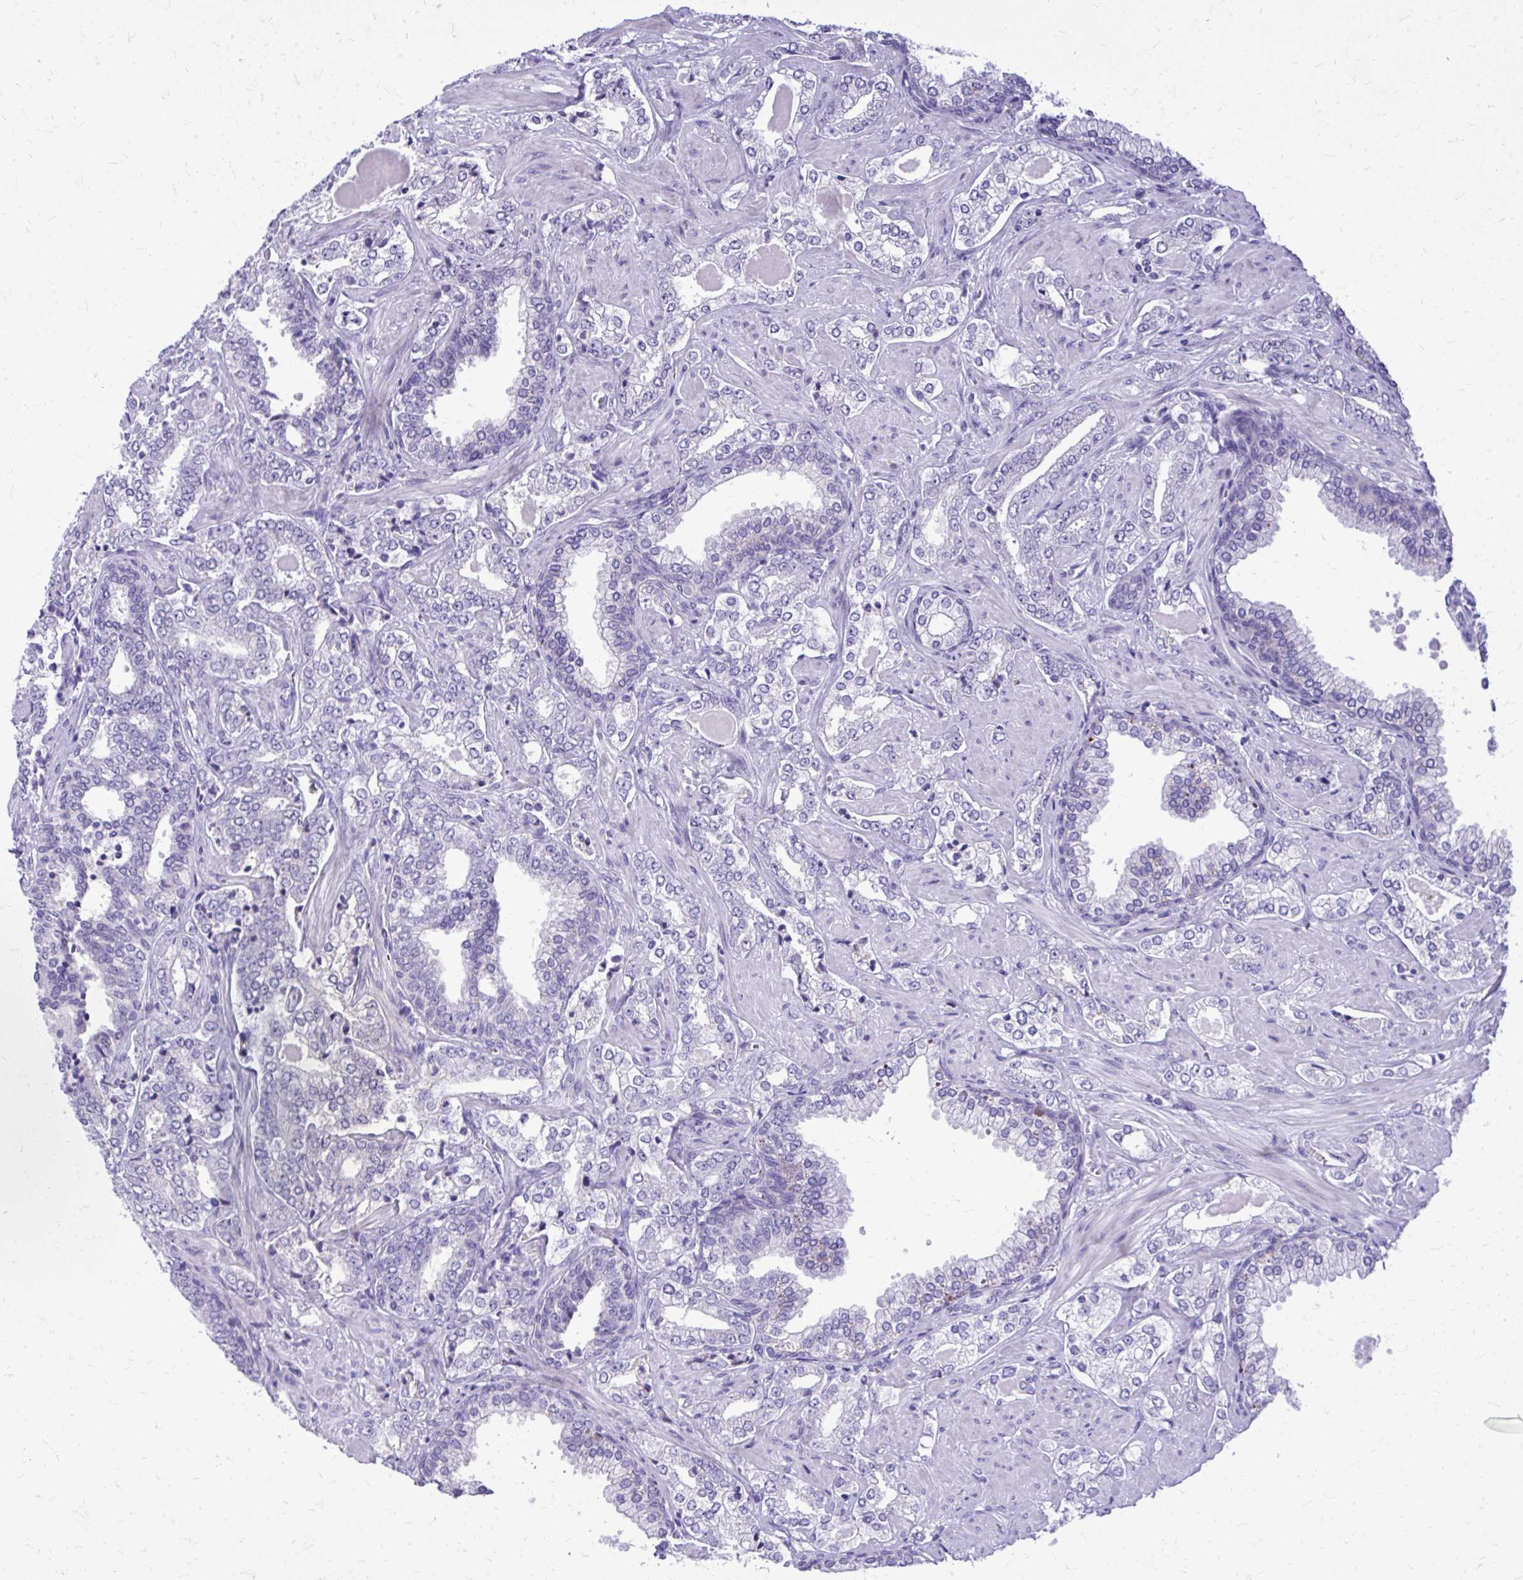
{"staining": {"intensity": "negative", "quantity": "none", "location": "none"}, "tissue": "prostate cancer", "cell_type": "Tumor cells", "image_type": "cancer", "snomed": [{"axis": "morphology", "description": "Adenocarcinoma, High grade"}, {"axis": "topography", "description": "Prostate"}], "caption": "High magnification brightfield microscopy of adenocarcinoma (high-grade) (prostate) stained with DAB (brown) and counterstained with hematoxylin (blue): tumor cells show no significant positivity. The staining was performed using DAB to visualize the protein expression in brown, while the nuclei were stained in blue with hematoxylin (Magnification: 20x).", "gene": "BCL6B", "patient": {"sex": "male", "age": 60}}